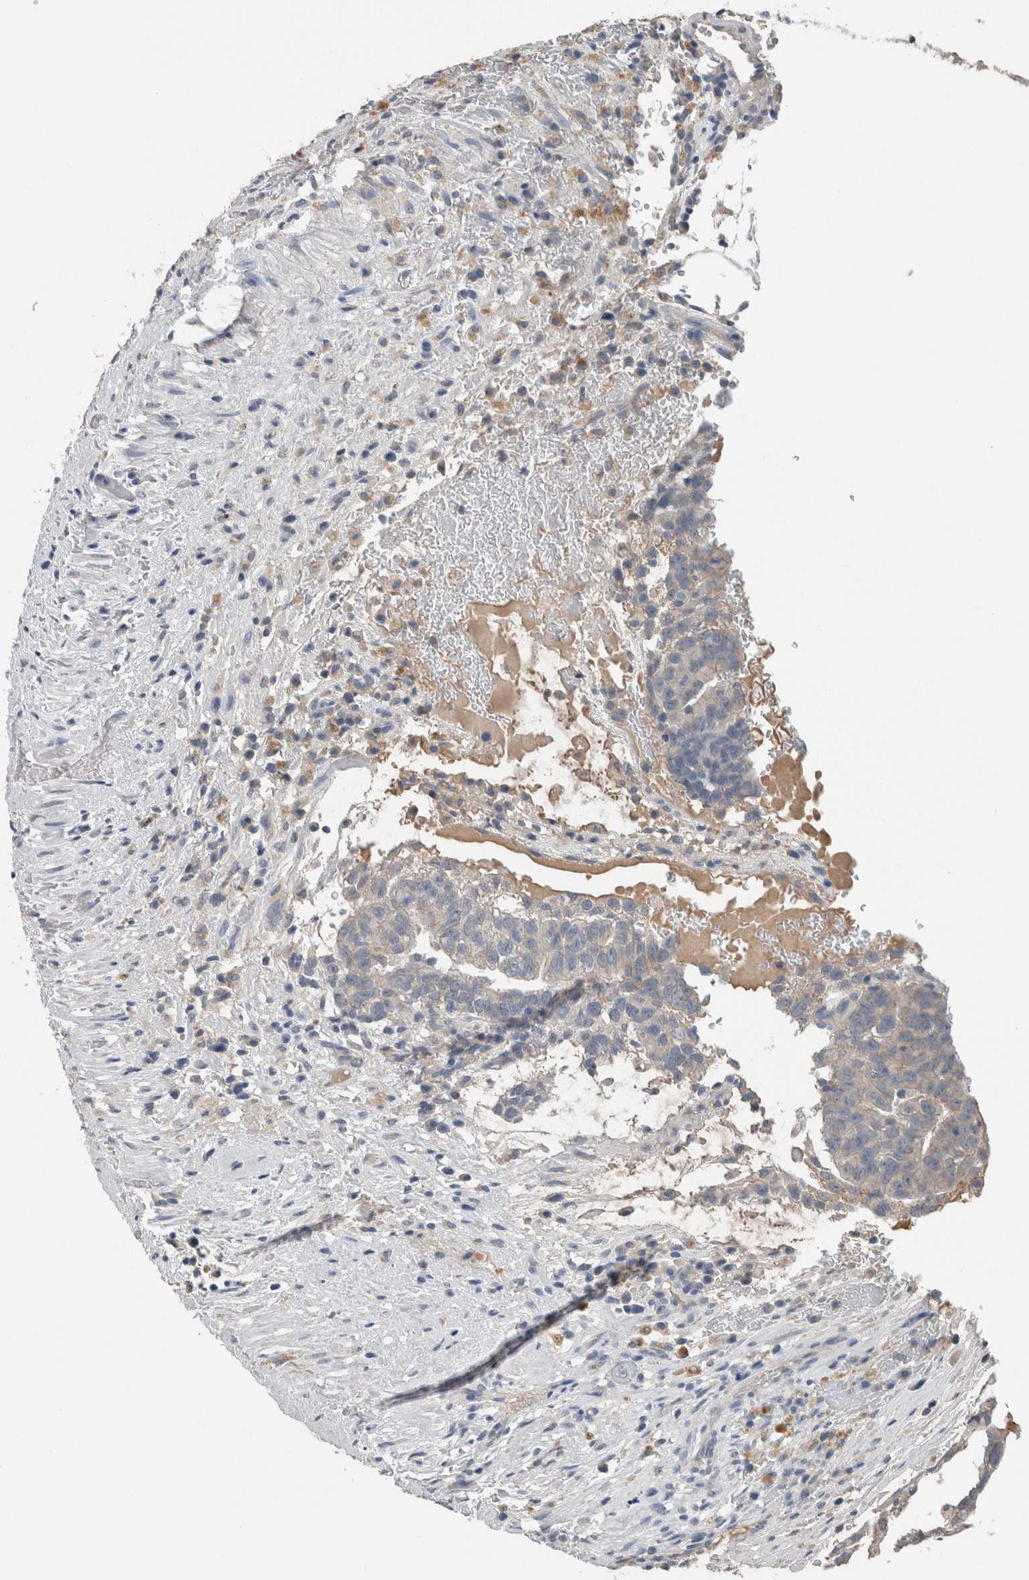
{"staining": {"intensity": "negative", "quantity": "none", "location": "none"}, "tissue": "testis cancer", "cell_type": "Tumor cells", "image_type": "cancer", "snomed": [{"axis": "morphology", "description": "Seminoma, NOS"}, {"axis": "morphology", "description": "Carcinoma, Embryonal, NOS"}, {"axis": "topography", "description": "Testis"}], "caption": "IHC histopathology image of testis seminoma stained for a protein (brown), which demonstrates no positivity in tumor cells.", "gene": "CRNN", "patient": {"sex": "male", "age": 52}}